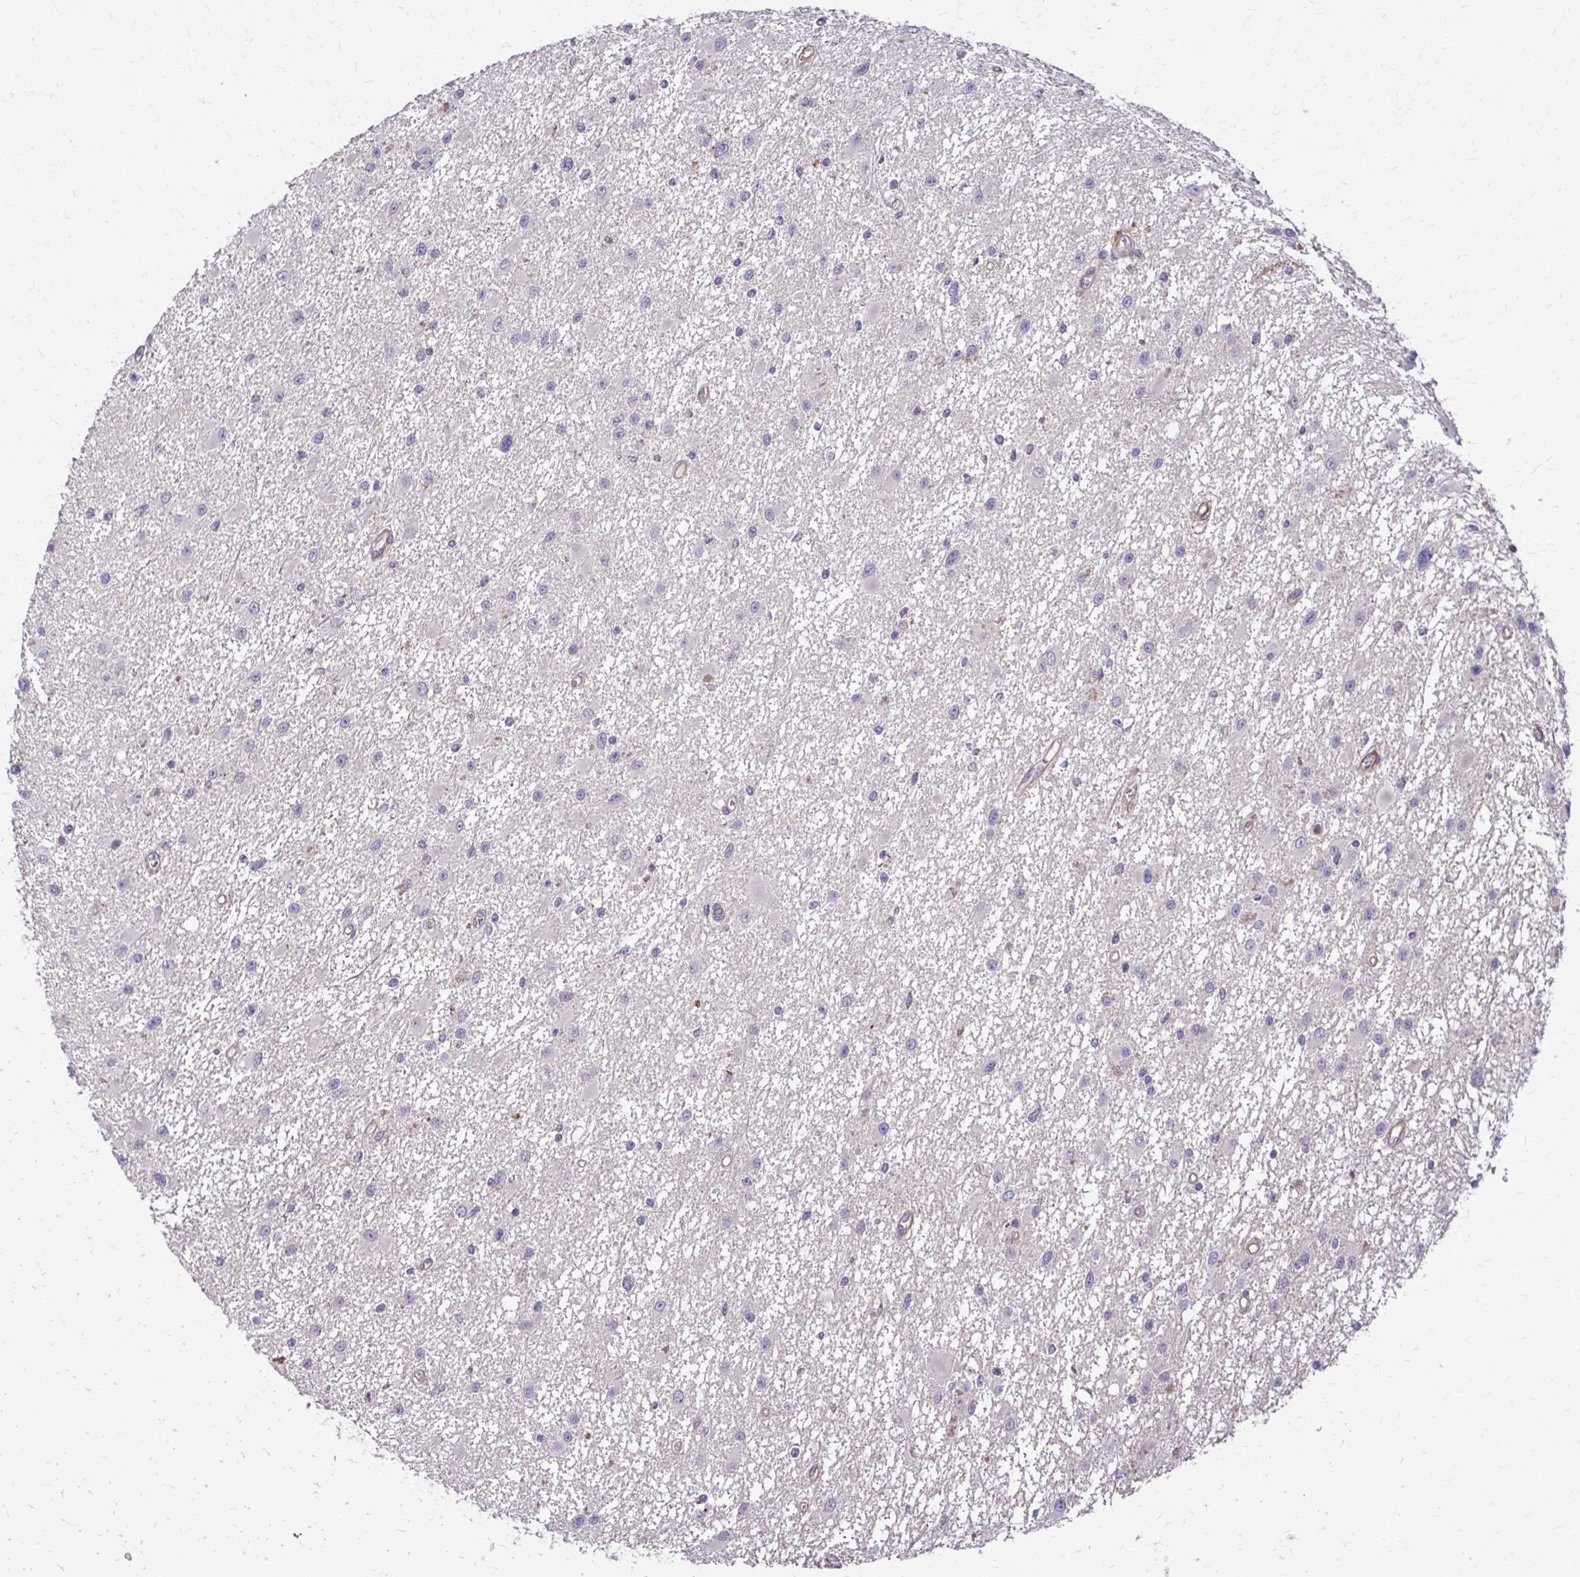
{"staining": {"intensity": "negative", "quantity": "none", "location": "none"}, "tissue": "glioma", "cell_type": "Tumor cells", "image_type": "cancer", "snomed": [{"axis": "morphology", "description": "Glioma, malignant, High grade"}, {"axis": "topography", "description": "Brain"}], "caption": "Glioma was stained to show a protein in brown. There is no significant expression in tumor cells.", "gene": "DSP", "patient": {"sex": "male", "age": 54}}